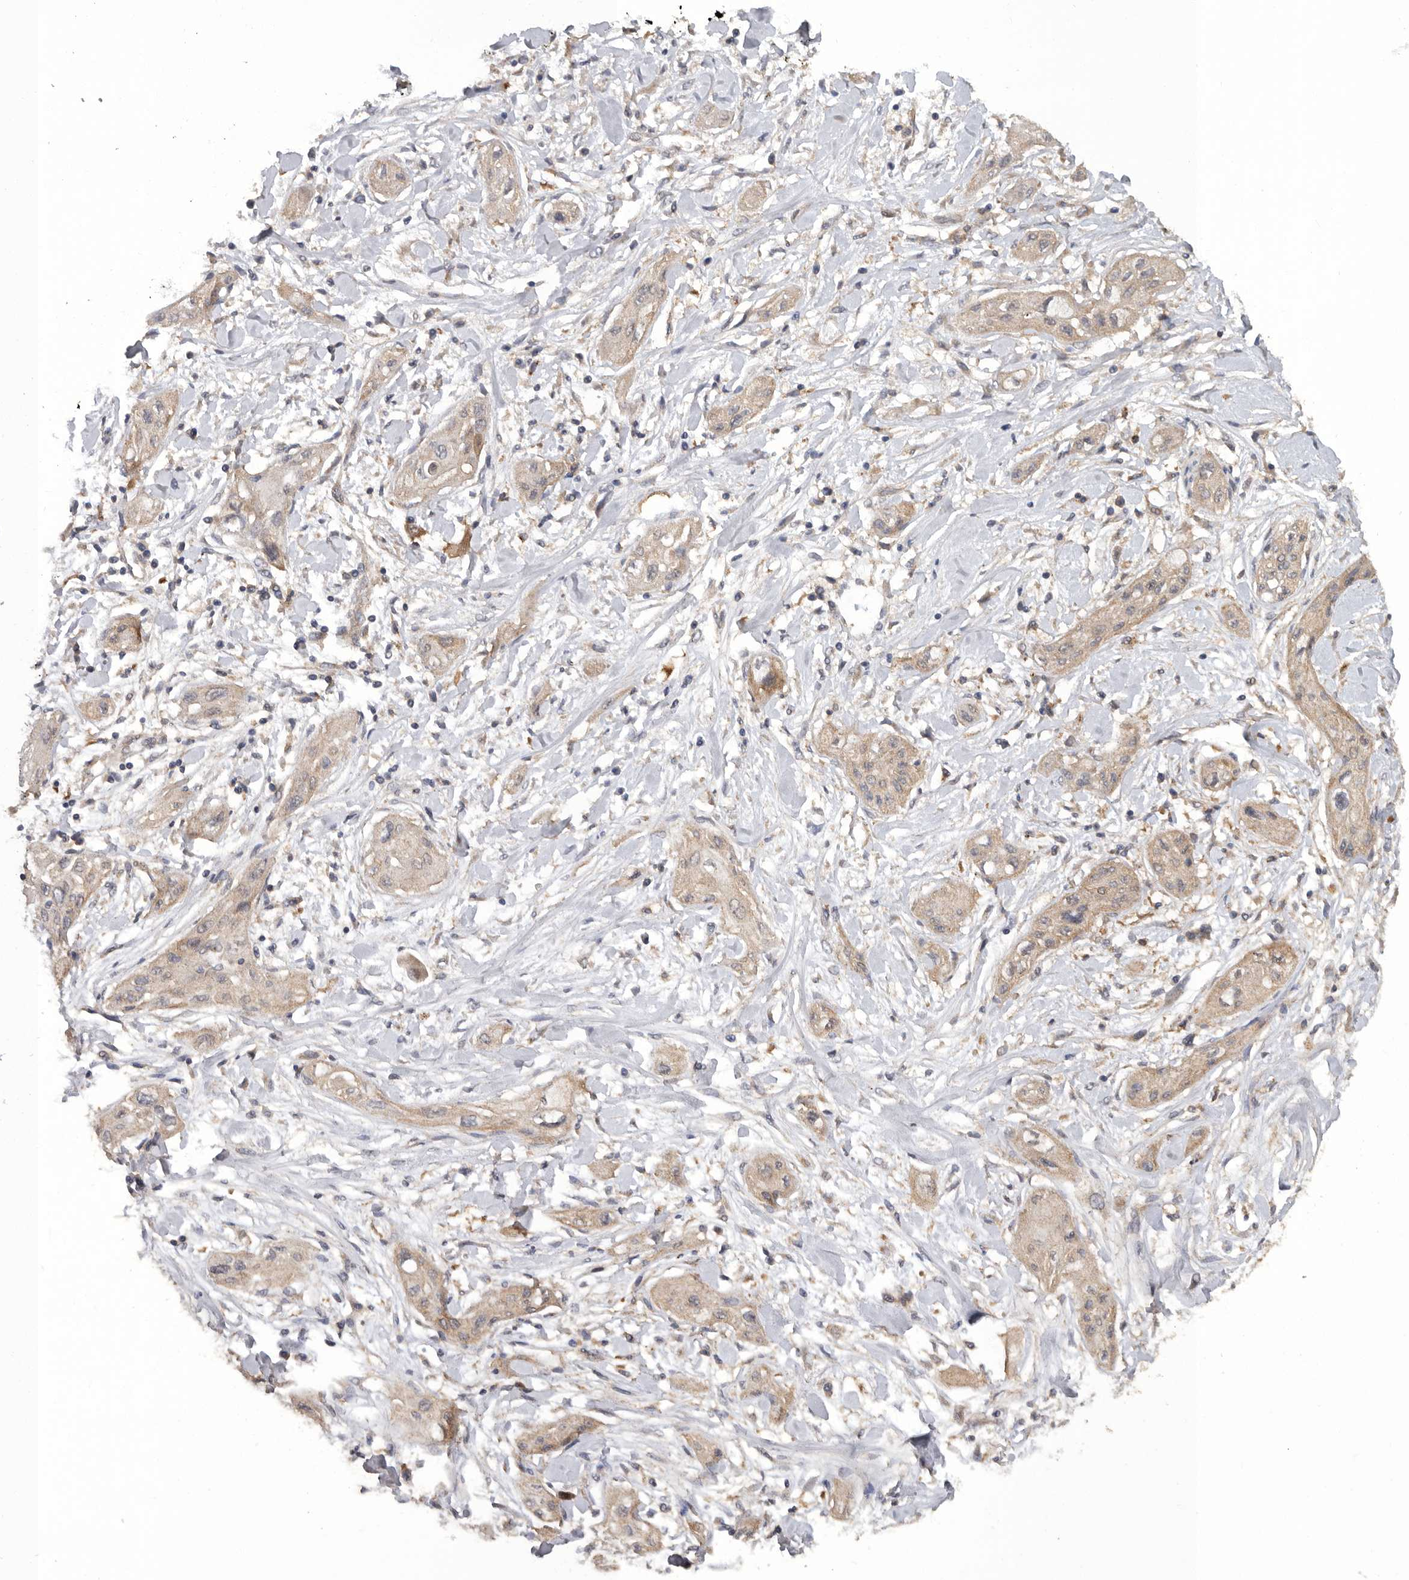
{"staining": {"intensity": "weak", "quantity": ">75%", "location": "cytoplasmic/membranous"}, "tissue": "lung cancer", "cell_type": "Tumor cells", "image_type": "cancer", "snomed": [{"axis": "morphology", "description": "Squamous cell carcinoma, NOS"}, {"axis": "topography", "description": "Lung"}], "caption": "This is an image of immunohistochemistry (IHC) staining of lung cancer (squamous cell carcinoma), which shows weak staining in the cytoplasmic/membranous of tumor cells.", "gene": "PODXL2", "patient": {"sex": "female", "age": 47}}